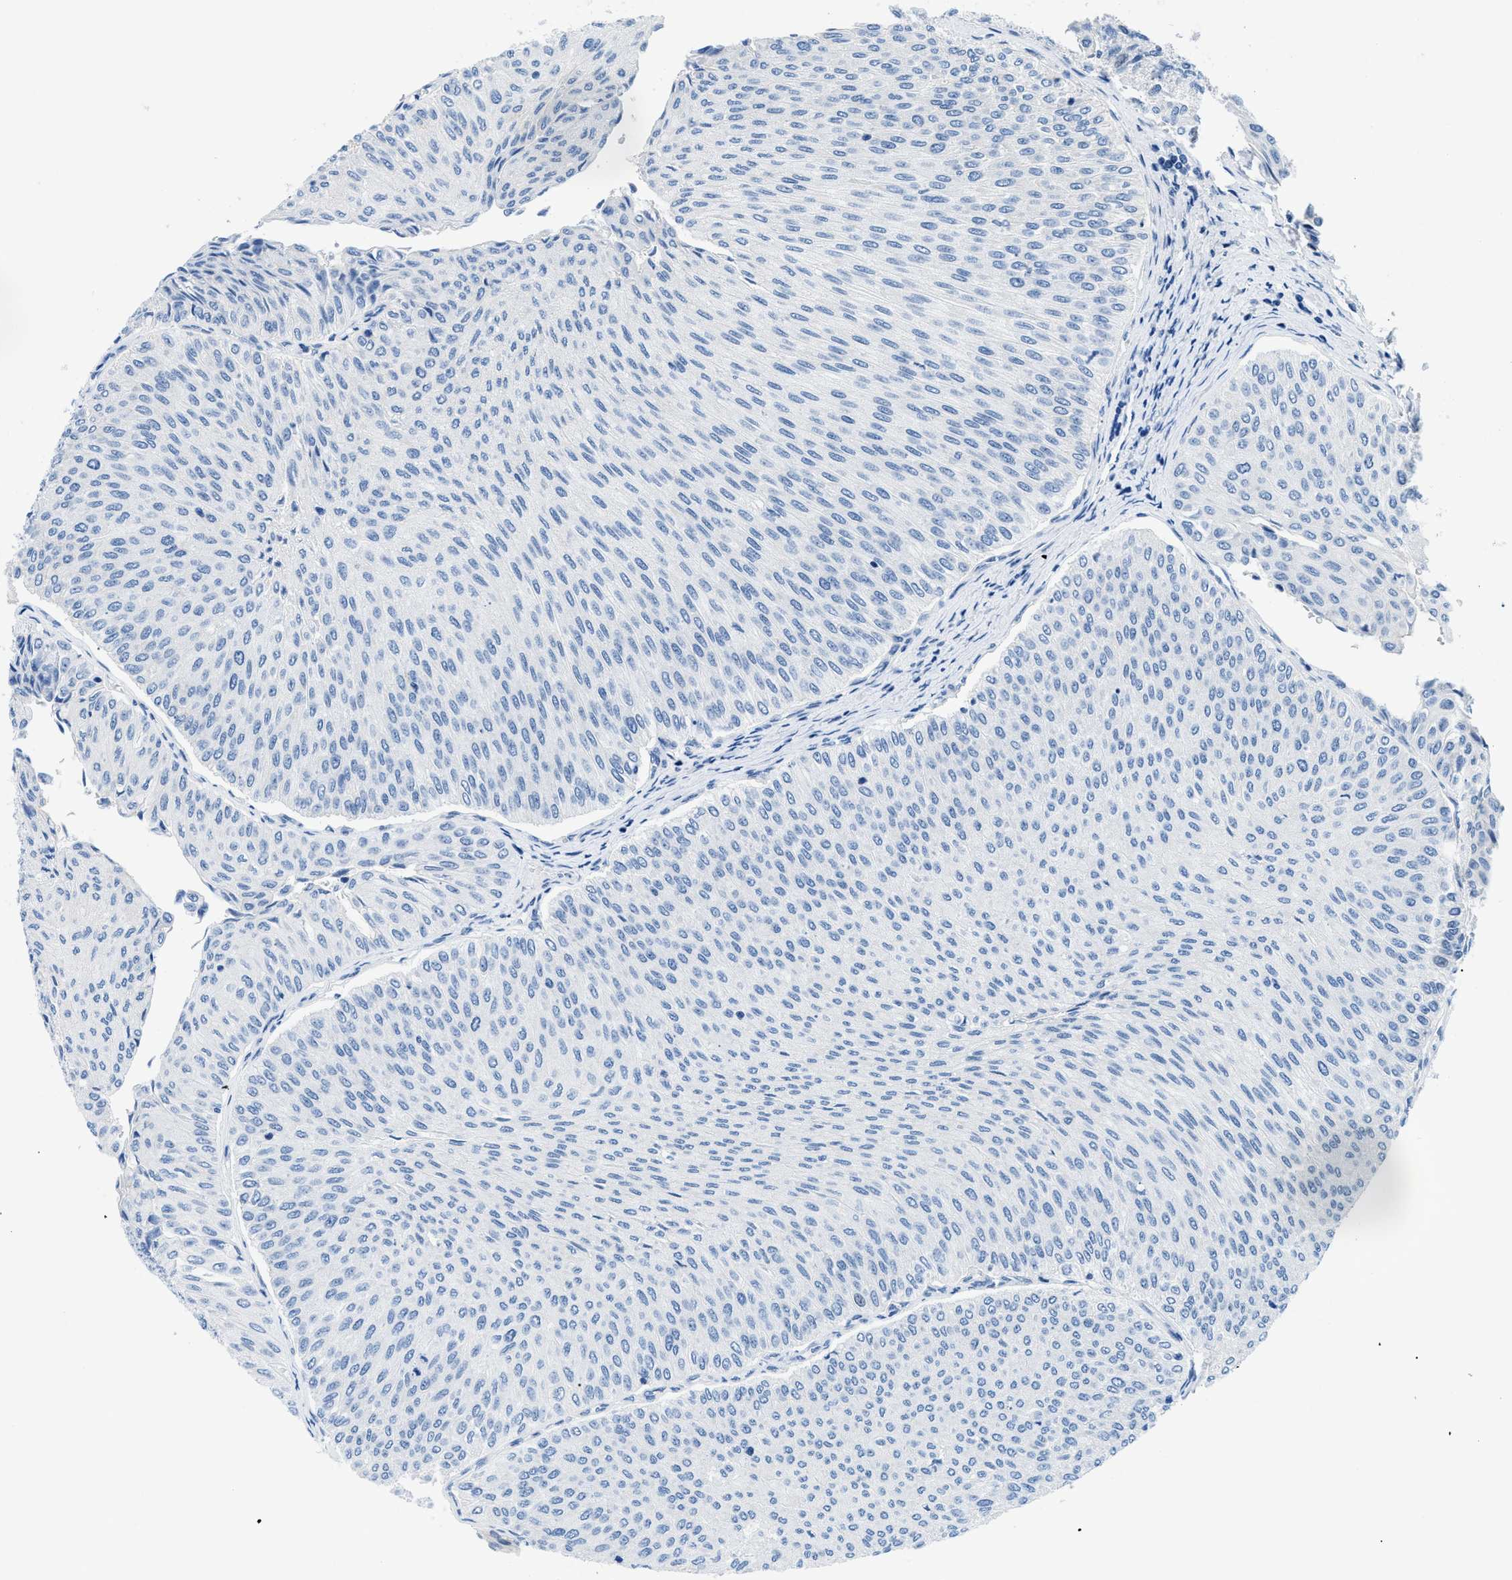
{"staining": {"intensity": "negative", "quantity": "none", "location": "none"}, "tissue": "urothelial cancer", "cell_type": "Tumor cells", "image_type": "cancer", "snomed": [{"axis": "morphology", "description": "Urothelial carcinoma, Low grade"}, {"axis": "topography", "description": "Urinary bladder"}], "caption": "Photomicrograph shows no significant protein positivity in tumor cells of urothelial cancer.", "gene": "FDCSP", "patient": {"sex": "male", "age": 78}}